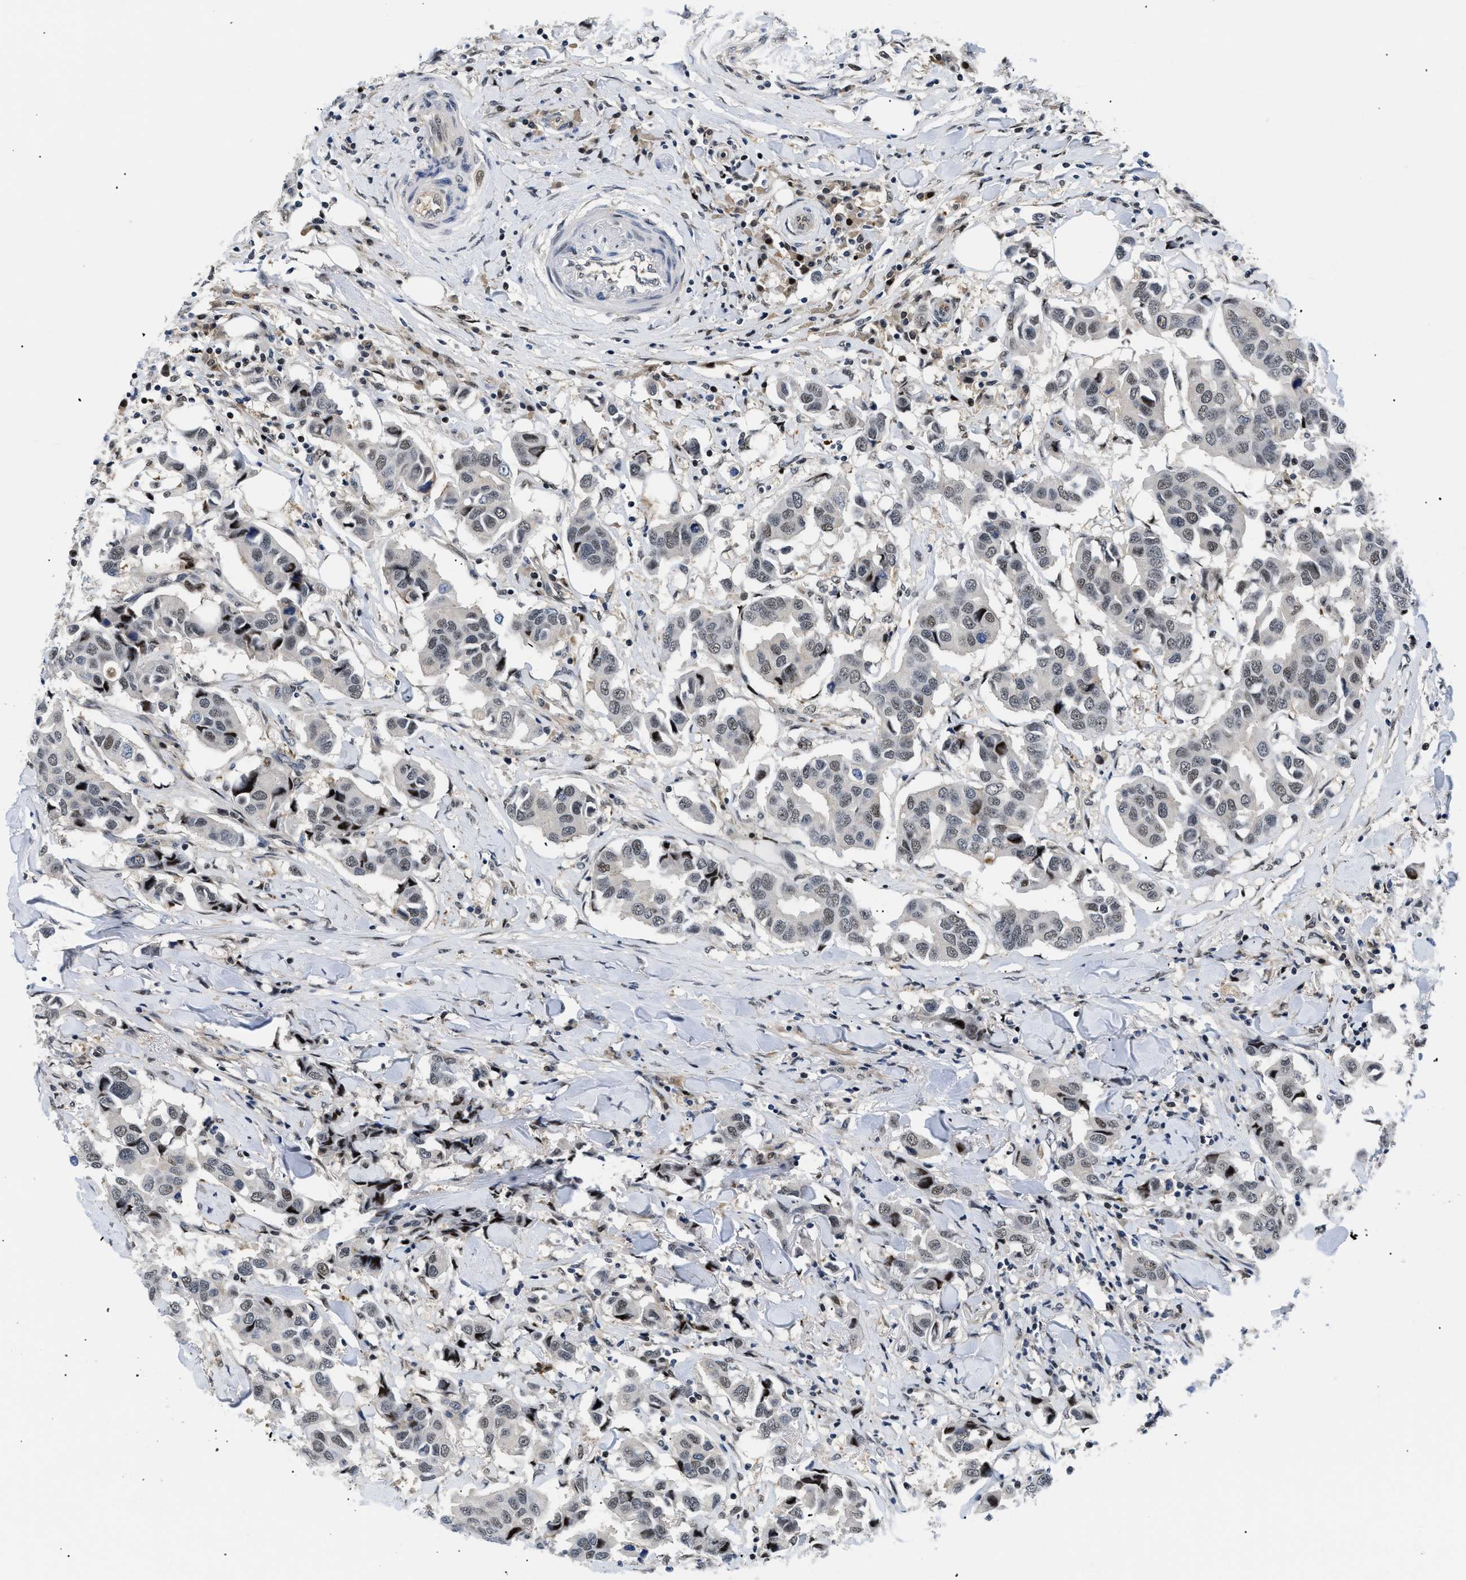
{"staining": {"intensity": "moderate", "quantity": "<25%", "location": "nuclear"}, "tissue": "breast cancer", "cell_type": "Tumor cells", "image_type": "cancer", "snomed": [{"axis": "morphology", "description": "Duct carcinoma"}, {"axis": "topography", "description": "Breast"}], "caption": "Human breast cancer stained with a brown dye exhibits moderate nuclear positive staining in approximately <25% of tumor cells.", "gene": "SLC29A2", "patient": {"sex": "female", "age": 80}}